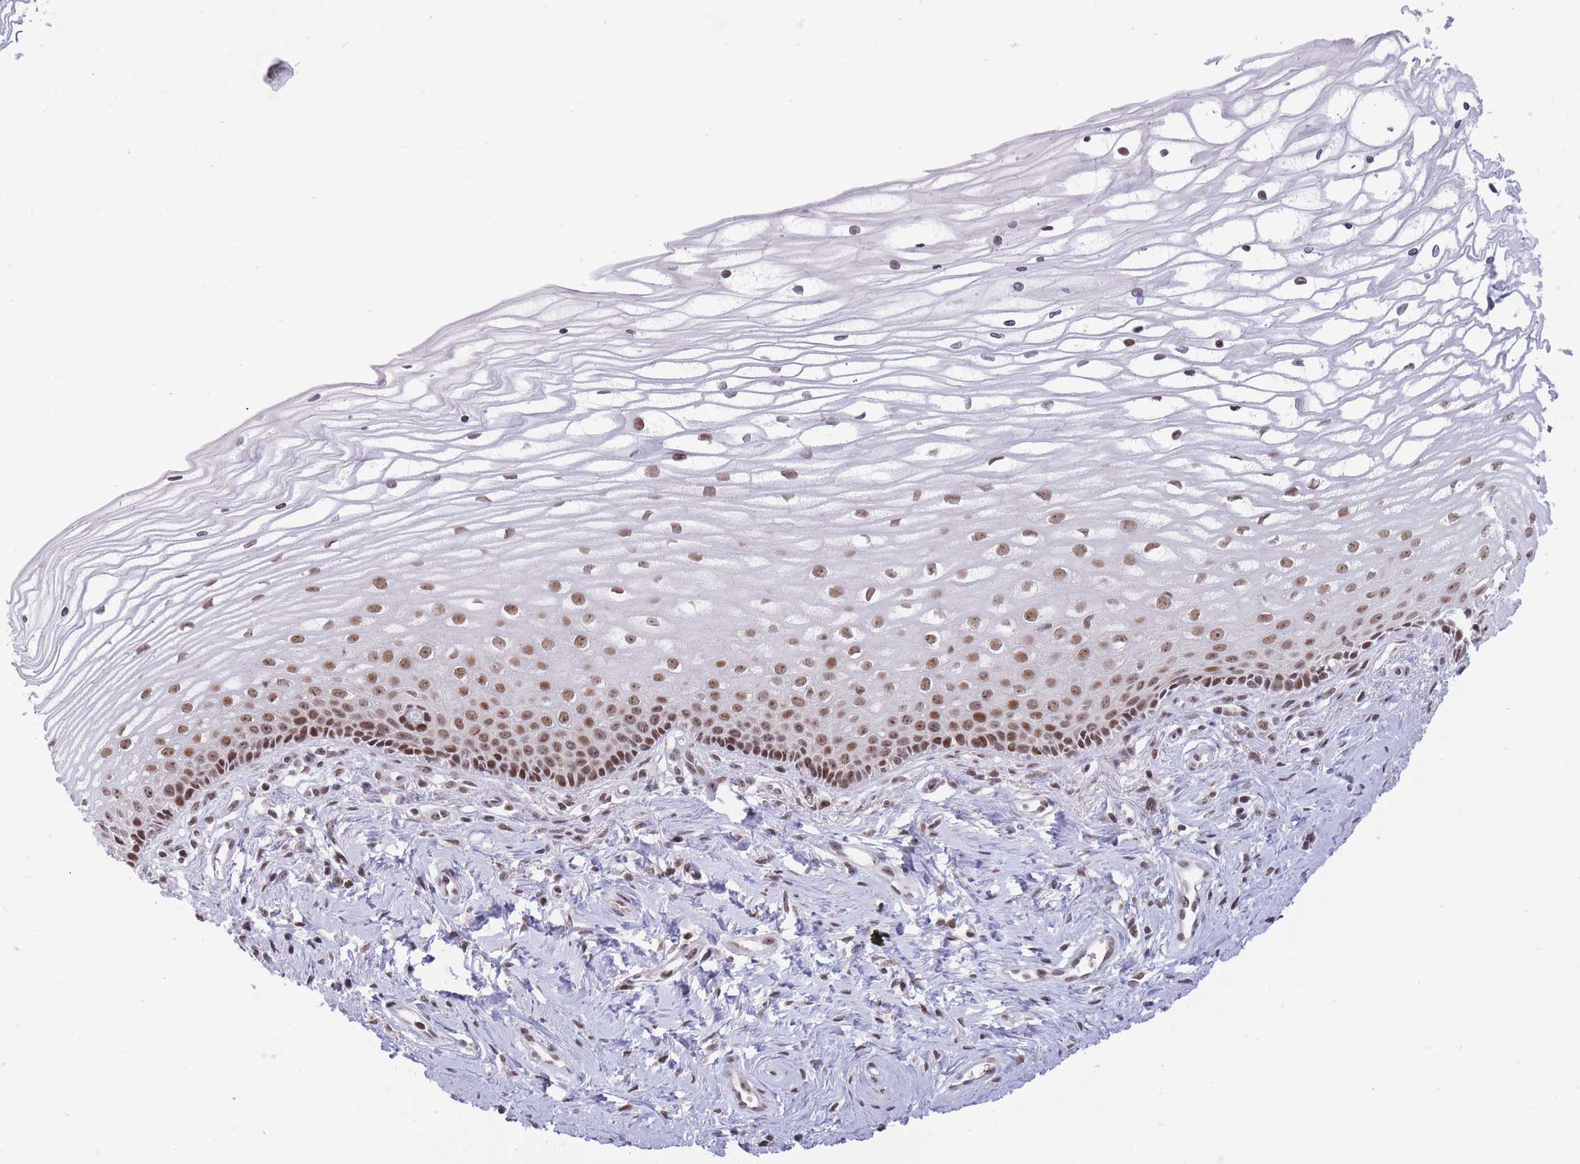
{"staining": {"intensity": "strong", "quantity": ">75%", "location": "cytoplasmic/membranous,nuclear"}, "tissue": "cervix", "cell_type": "Glandular cells", "image_type": "normal", "snomed": [{"axis": "morphology", "description": "Normal tissue, NOS"}, {"axis": "topography", "description": "Cervix"}], "caption": "Immunohistochemical staining of benign human cervix displays strong cytoplasmic/membranous,nuclear protein expression in about >75% of glandular cells.", "gene": "TARBP2", "patient": {"sex": "female", "age": 47}}